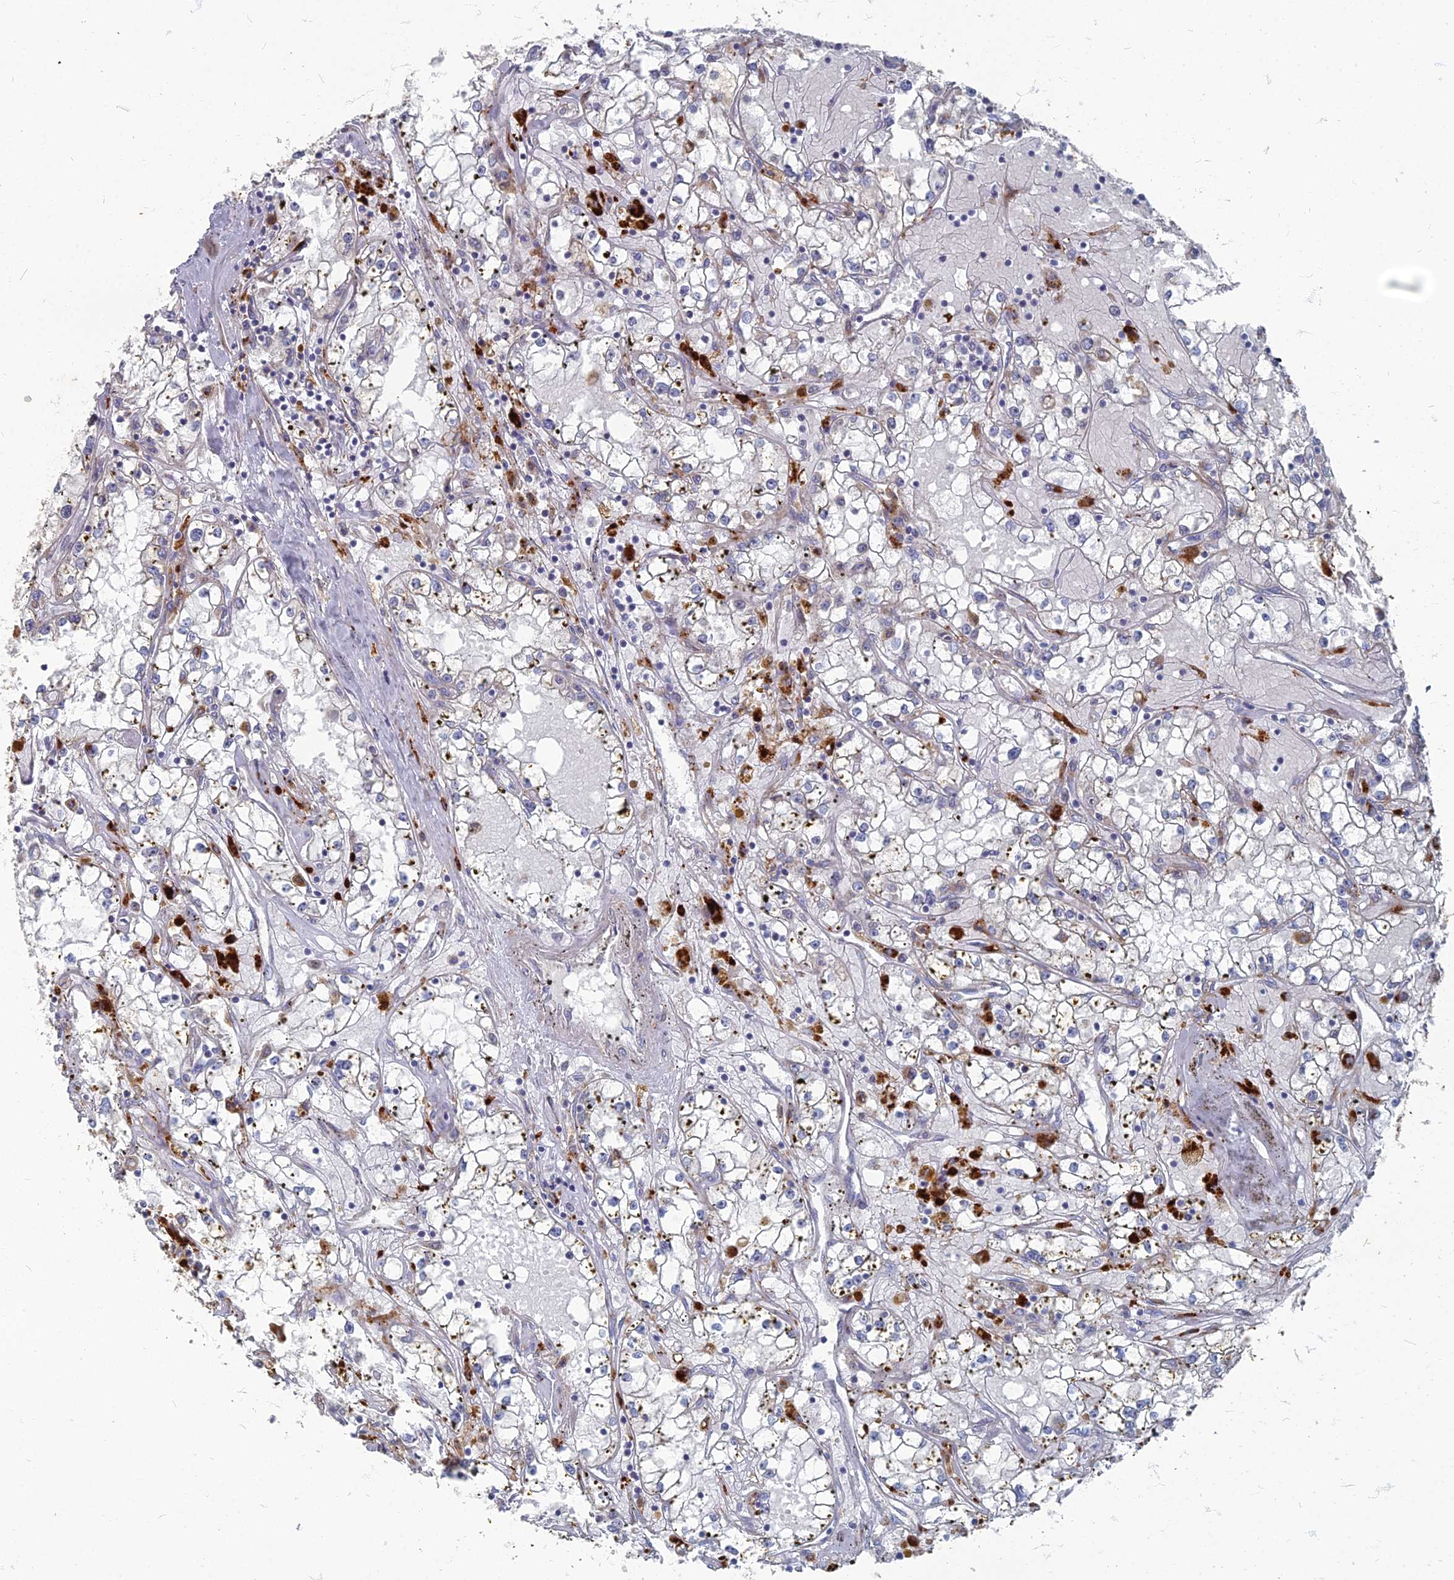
{"staining": {"intensity": "moderate", "quantity": "<25%", "location": "cytoplasmic/membranous"}, "tissue": "renal cancer", "cell_type": "Tumor cells", "image_type": "cancer", "snomed": [{"axis": "morphology", "description": "Adenocarcinoma, NOS"}, {"axis": "topography", "description": "Kidney"}], "caption": "IHC image of human renal cancer (adenocarcinoma) stained for a protein (brown), which displays low levels of moderate cytoplasmic/membranous staining in approximately <25% of tumor cells.", "gene": "TMEM128", "patient": {"sex": "male", "age": 56}}